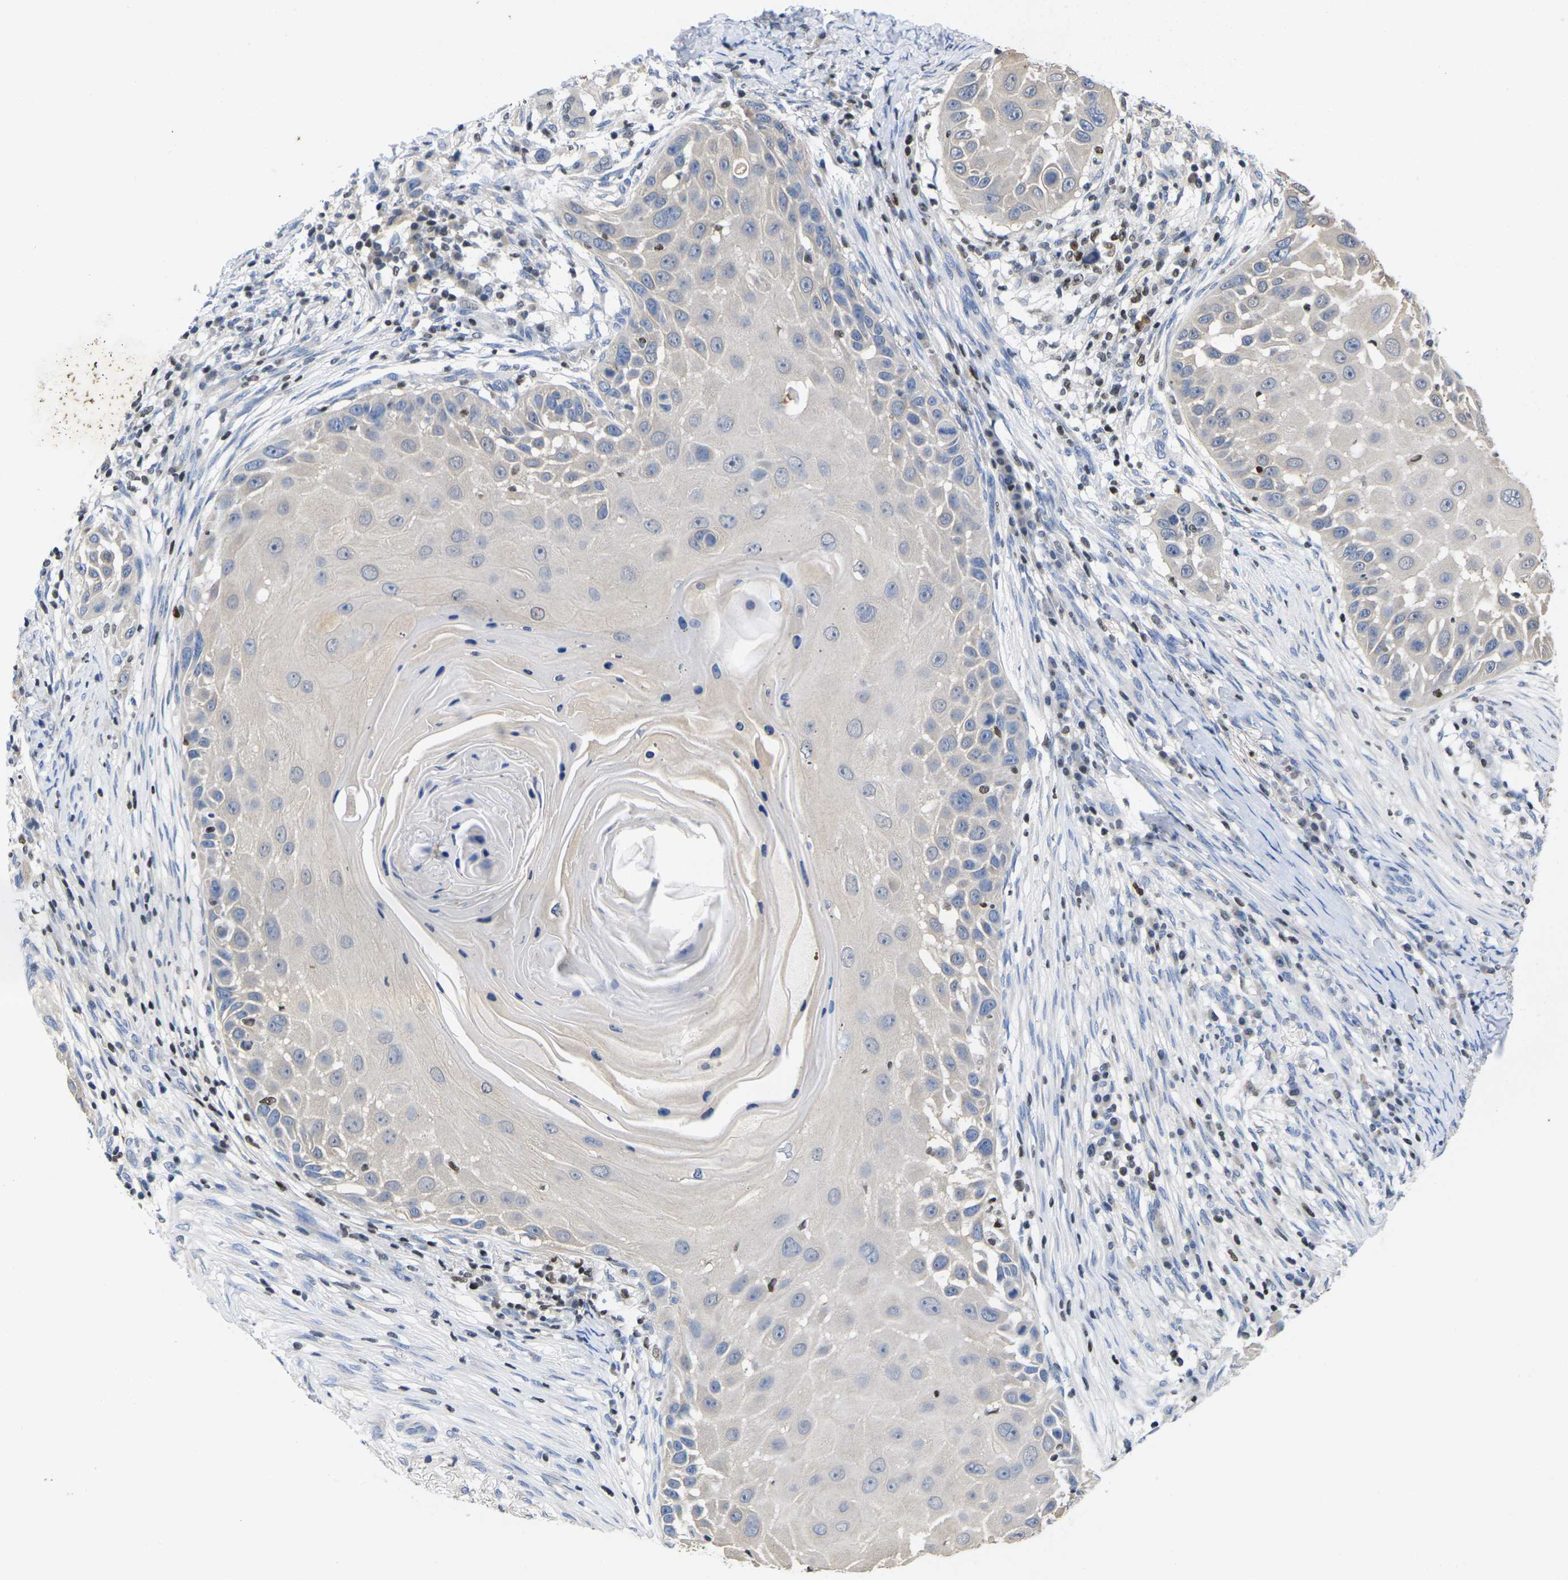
{"staining": {"intensity": "negative", "quantity": "none", "location": "none"}, "tissue": "skin cancer", "cell_type": "Tumor cells", "image_type": "cancer", "snomed": [{"axis": "morphology", "description": "Squamous cell carcinoma, NOS"}, {"axis": "topography", "description": "Skin"}], "caption": "Skin cancer was stained to show a protein in brown. There is no significant staining in tumor cells. (Brightfield microscopy of DAB immunohistochemistry at high magnification).", "gene": "IKZF1", "patient": {"sex": "female", "age": 44}}